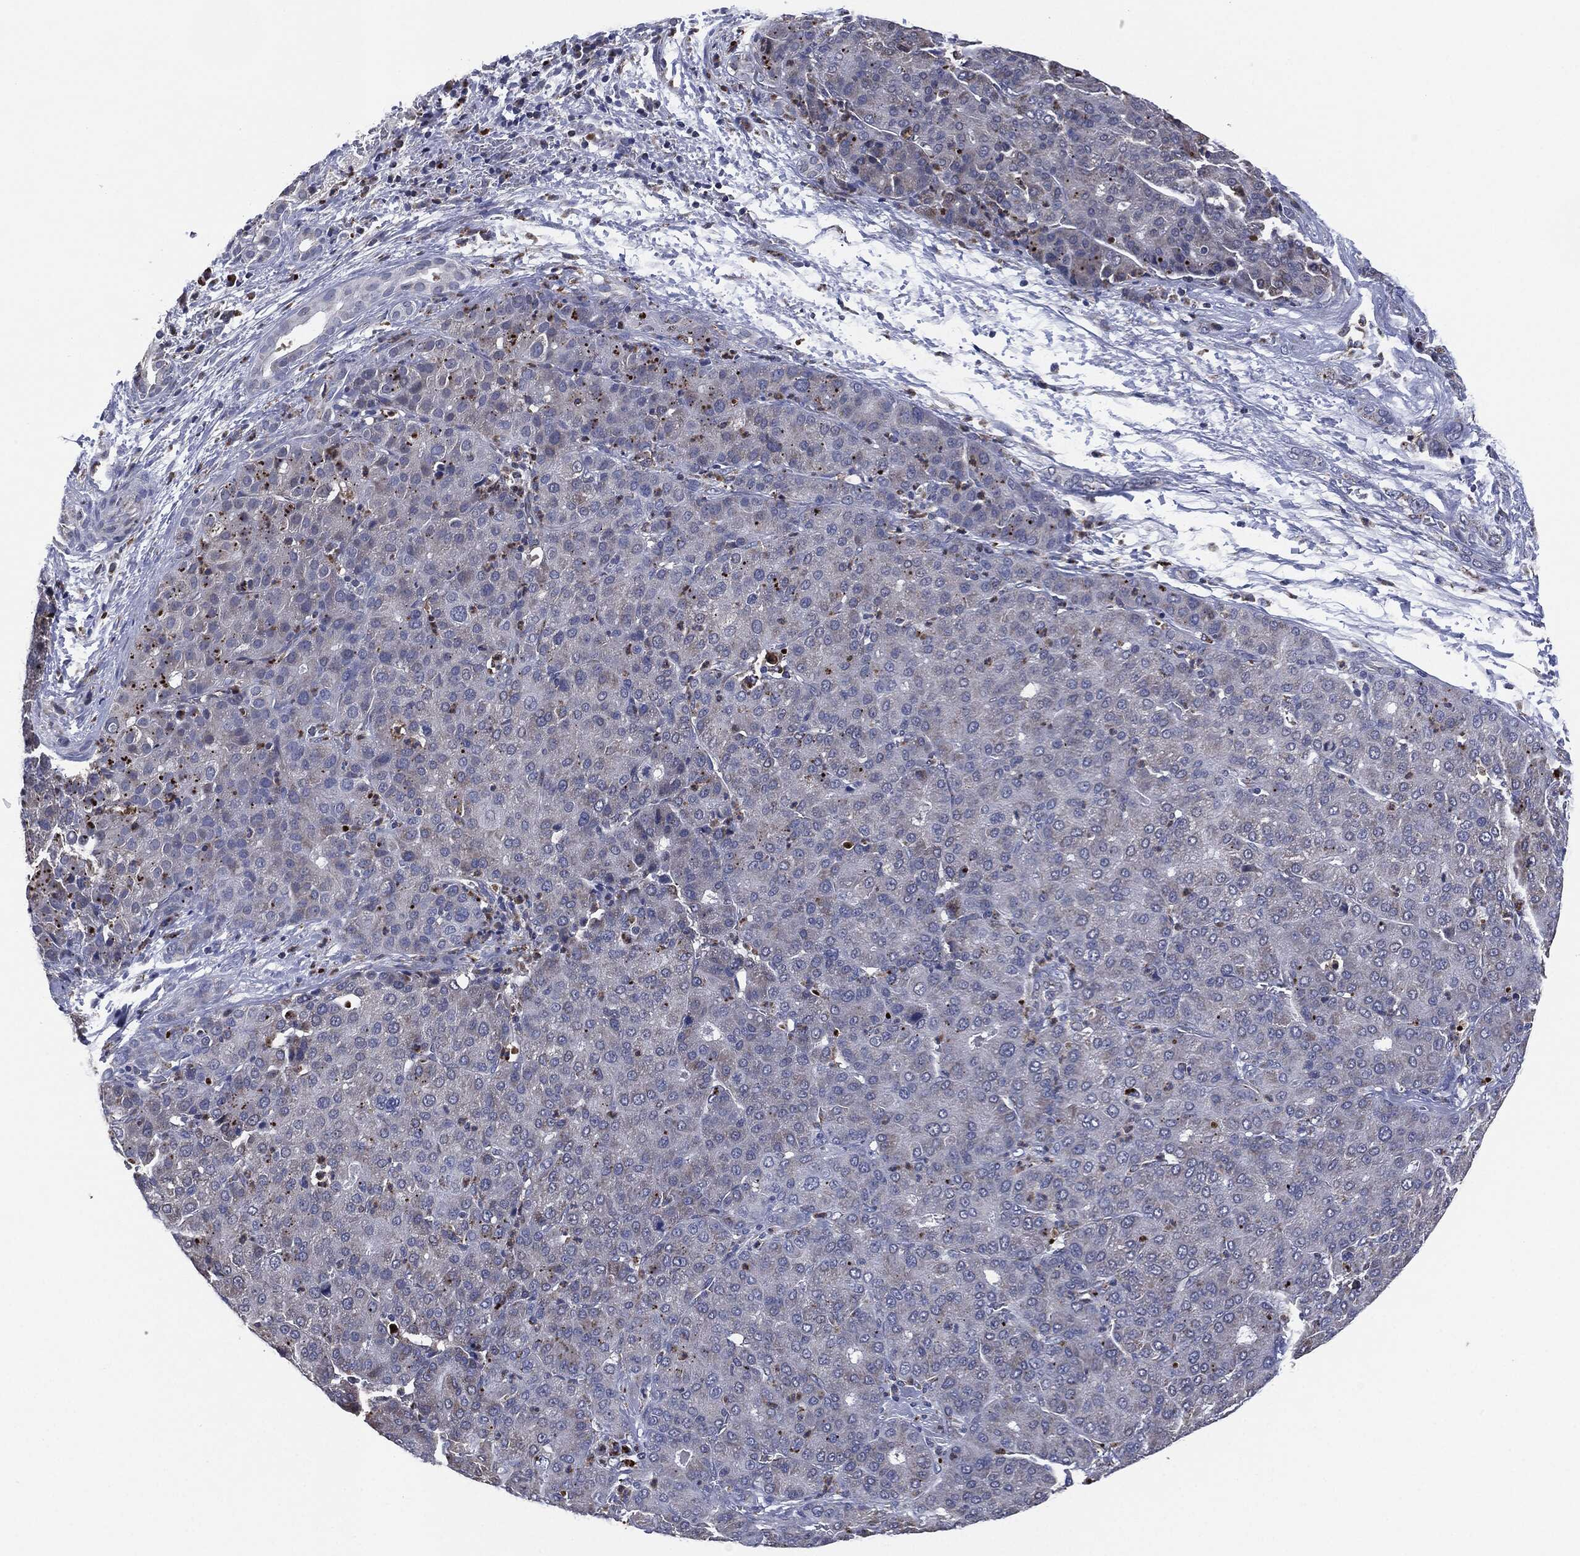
{"staining": {"intensity": "weak", "quantity": "<25%", "location": "cytoplasmic/membranous"}, "tissue": "liver cancer", "cell_type": "Tumor cells", "image_type": "cancer", "snomed": [{"axis": "morphology", "description": "Carcinoma, Hepatocellular, NOS"}, {"axis": "topography", "description": "Liver"}], "caption": "IHC of liver hepatocellular carcinoma reveals no positivity in tumor cells.", "gene": "NDUFV2", "patient": {"sex": "male", "age": 65}}